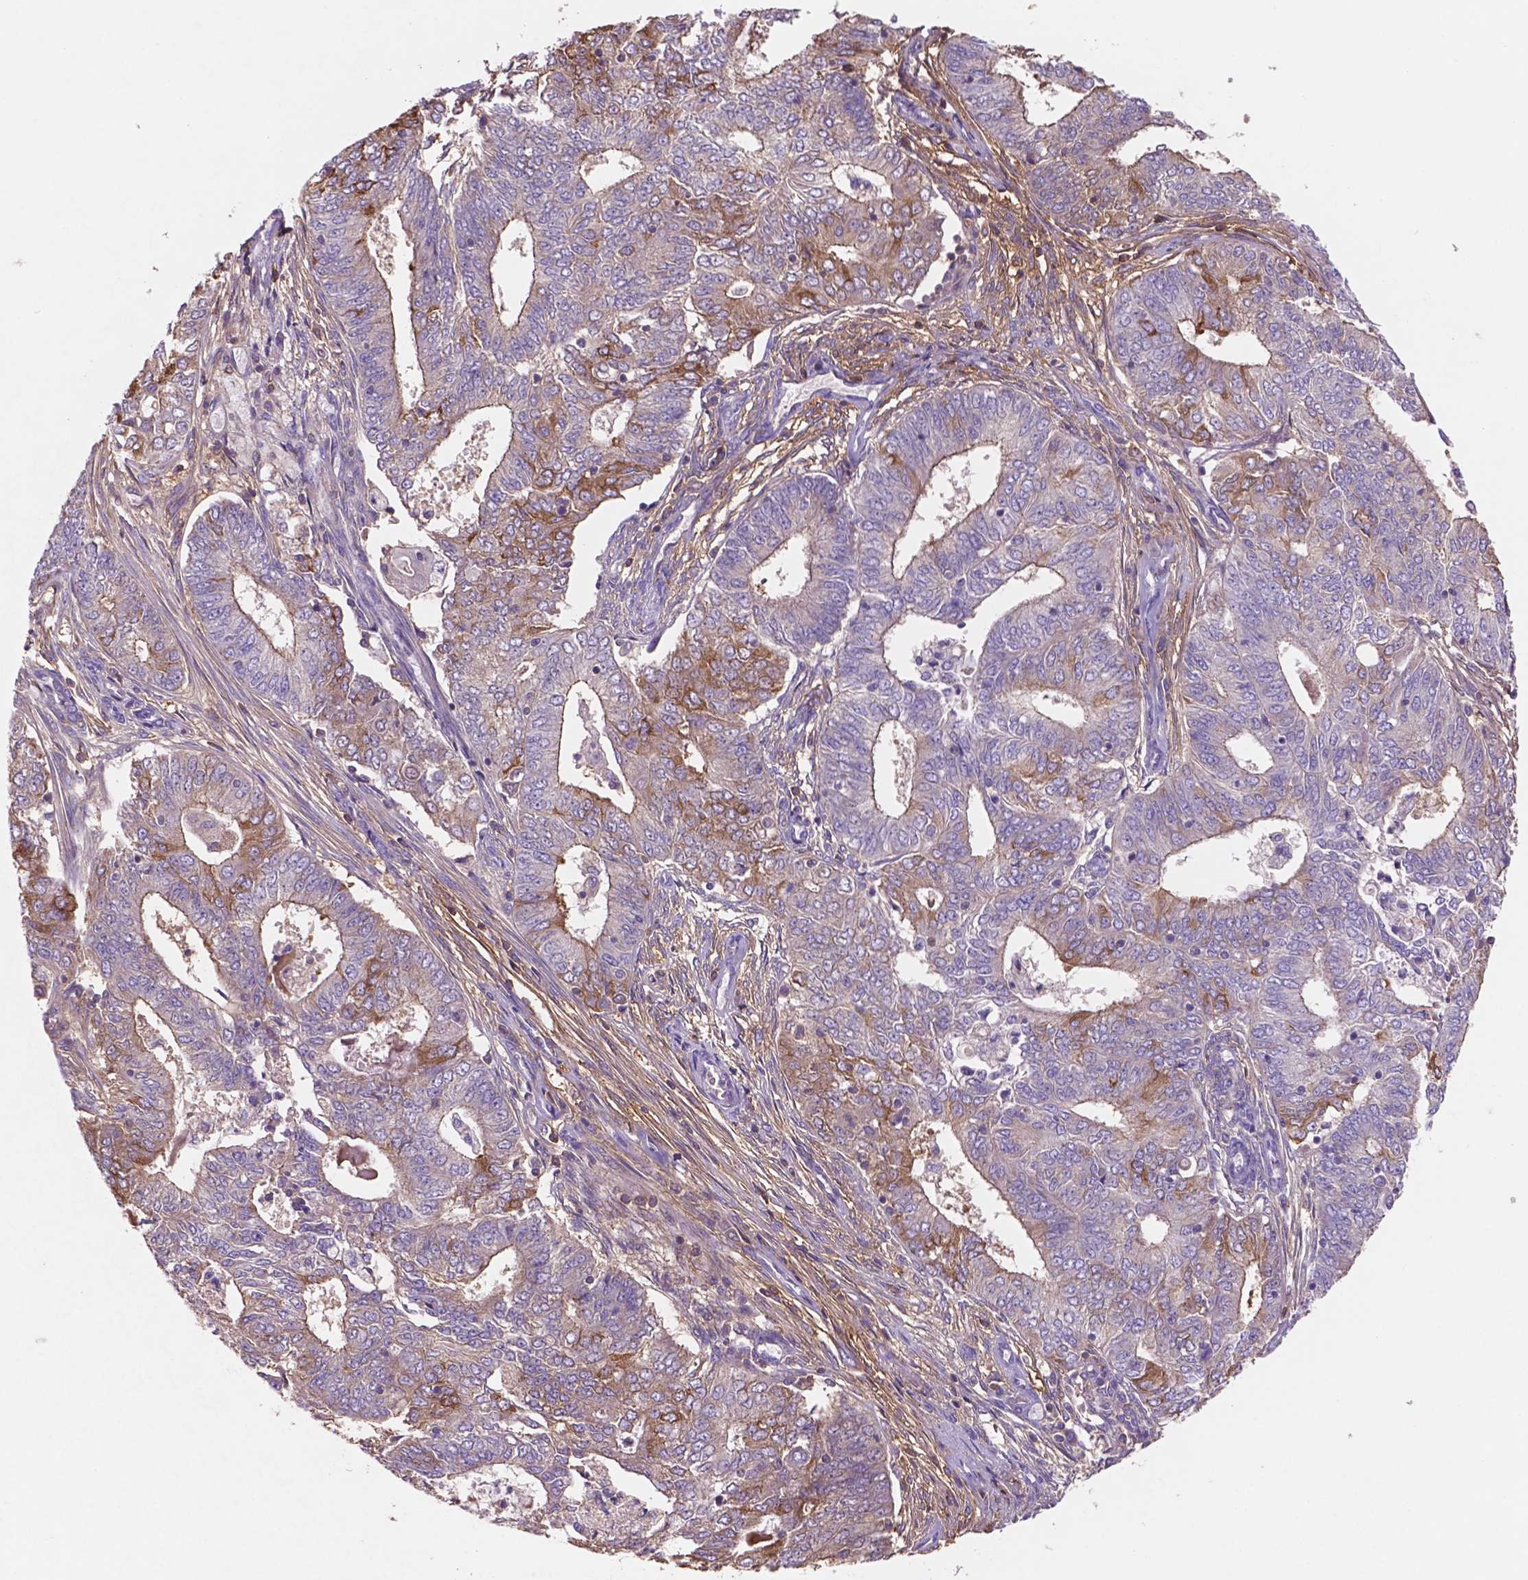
{"staining": {"intensity": "moderate", "quantity": "<25%", "location": "cytoplasmic/membranous"}, "tissue": "endometrial cancer", "cell_type": "Tumor cells", "image_type": "cancer", "snomed": [{"axis": "morphology", "description": "Adenocarcinoma, NOS"}, {"axis": "topography", "description": "Endometrium"}], "caption": "Tumor cells demonstrate moderate cytoplasmic/membranous expression in approximately <25% of cells in adenocarcinoma (endometrial).", "gene": "MKRN2OS", "patient": {"sex": "female", "age": 62}}